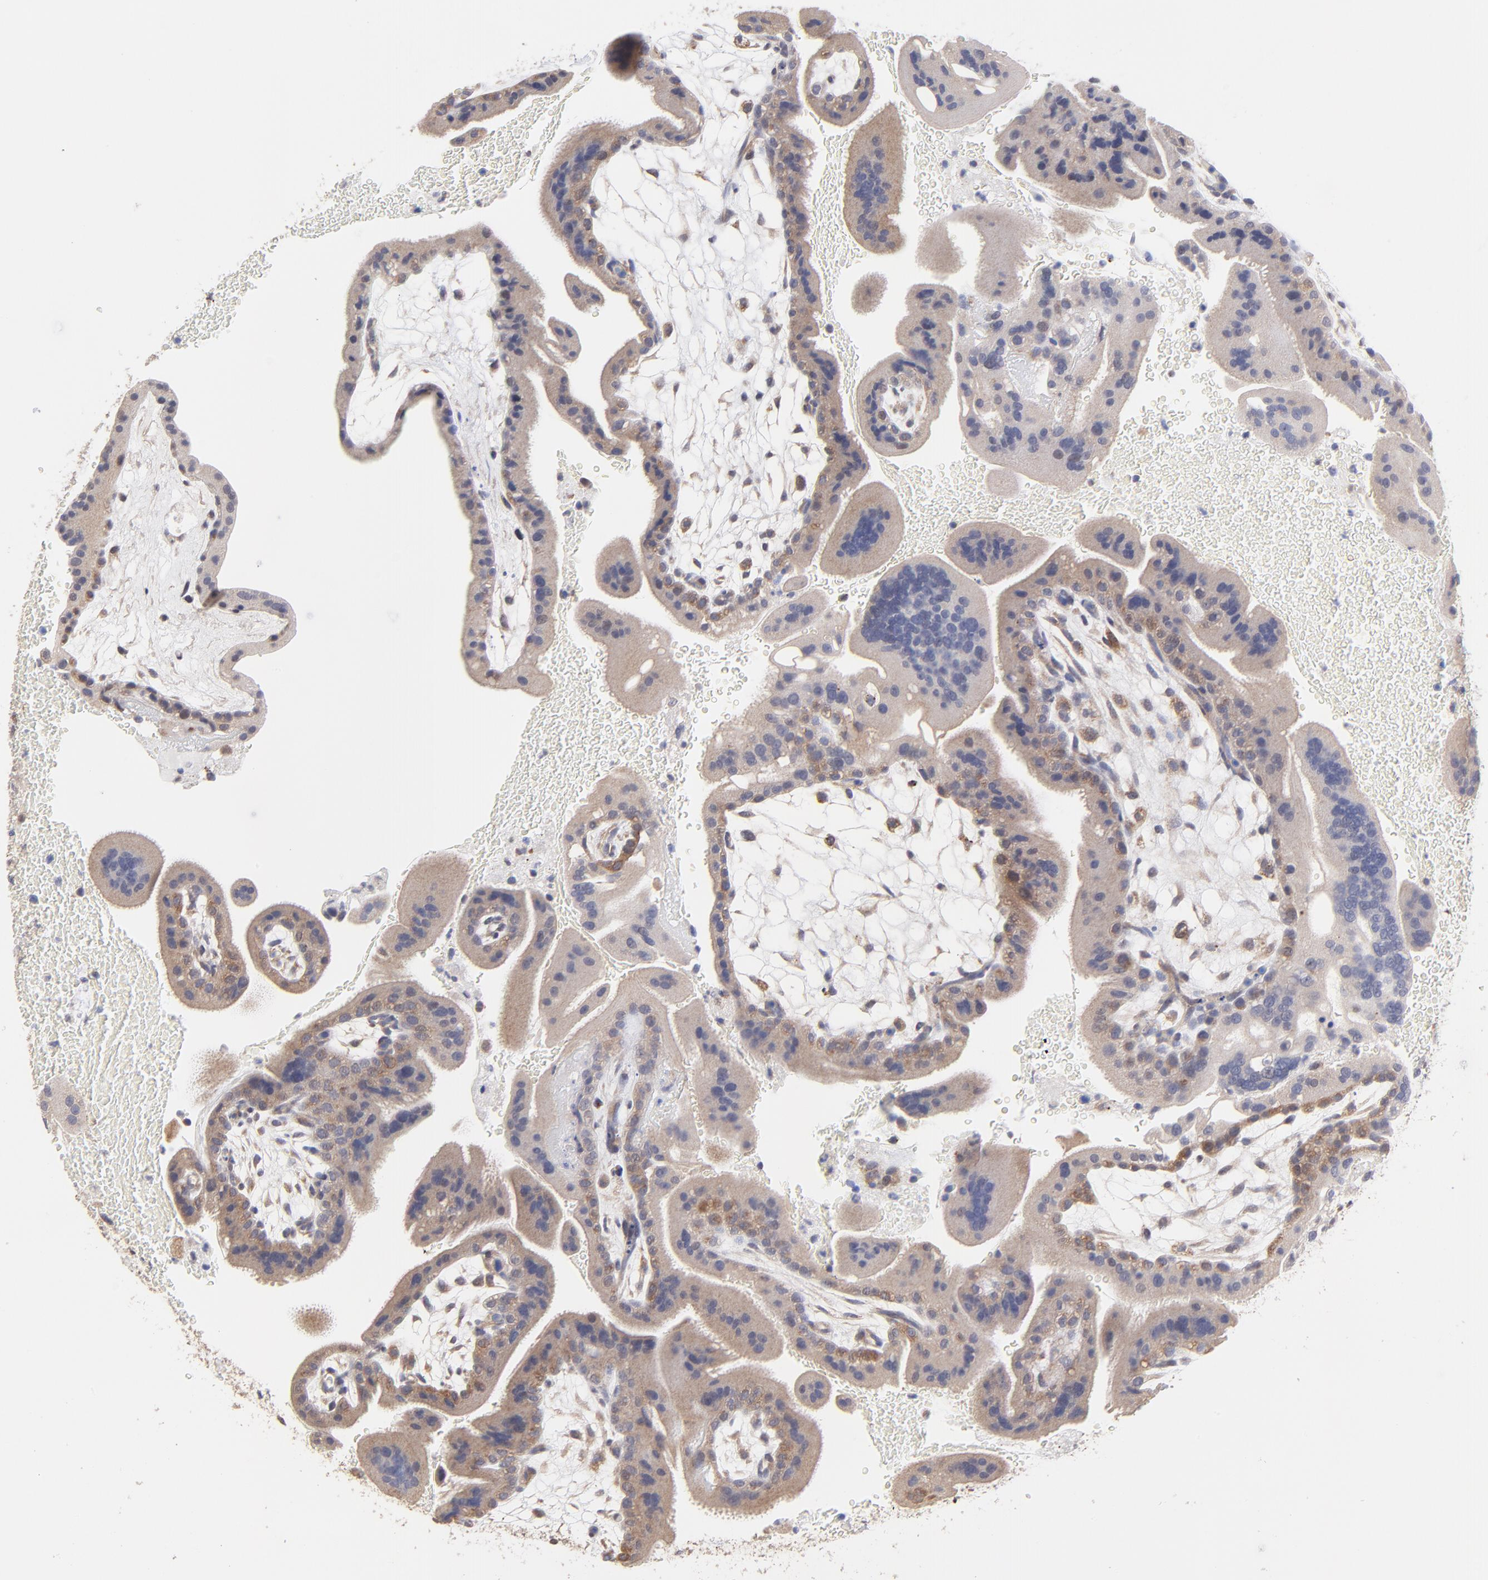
{"staining": {"intensity": "weak", "quantity": "<25%", "location": "cytoplasmic/membranous"}, "tissue": "placenta", "cell_type": "Trophoblastic cells", "image_type": "normal", "snomed": [{"axis": "morphology", "description": "Normal tissue, NOS"}, {"axis": "topography", "description": "Placenta"}], "caption": "An immunohistochemistry (IHC) image of unremarkable placenta is shown. There is no staining in trophoblastic cells of placenta.", "gene": "PDE4B", "patient": {"sex": "female", "age": 19}}